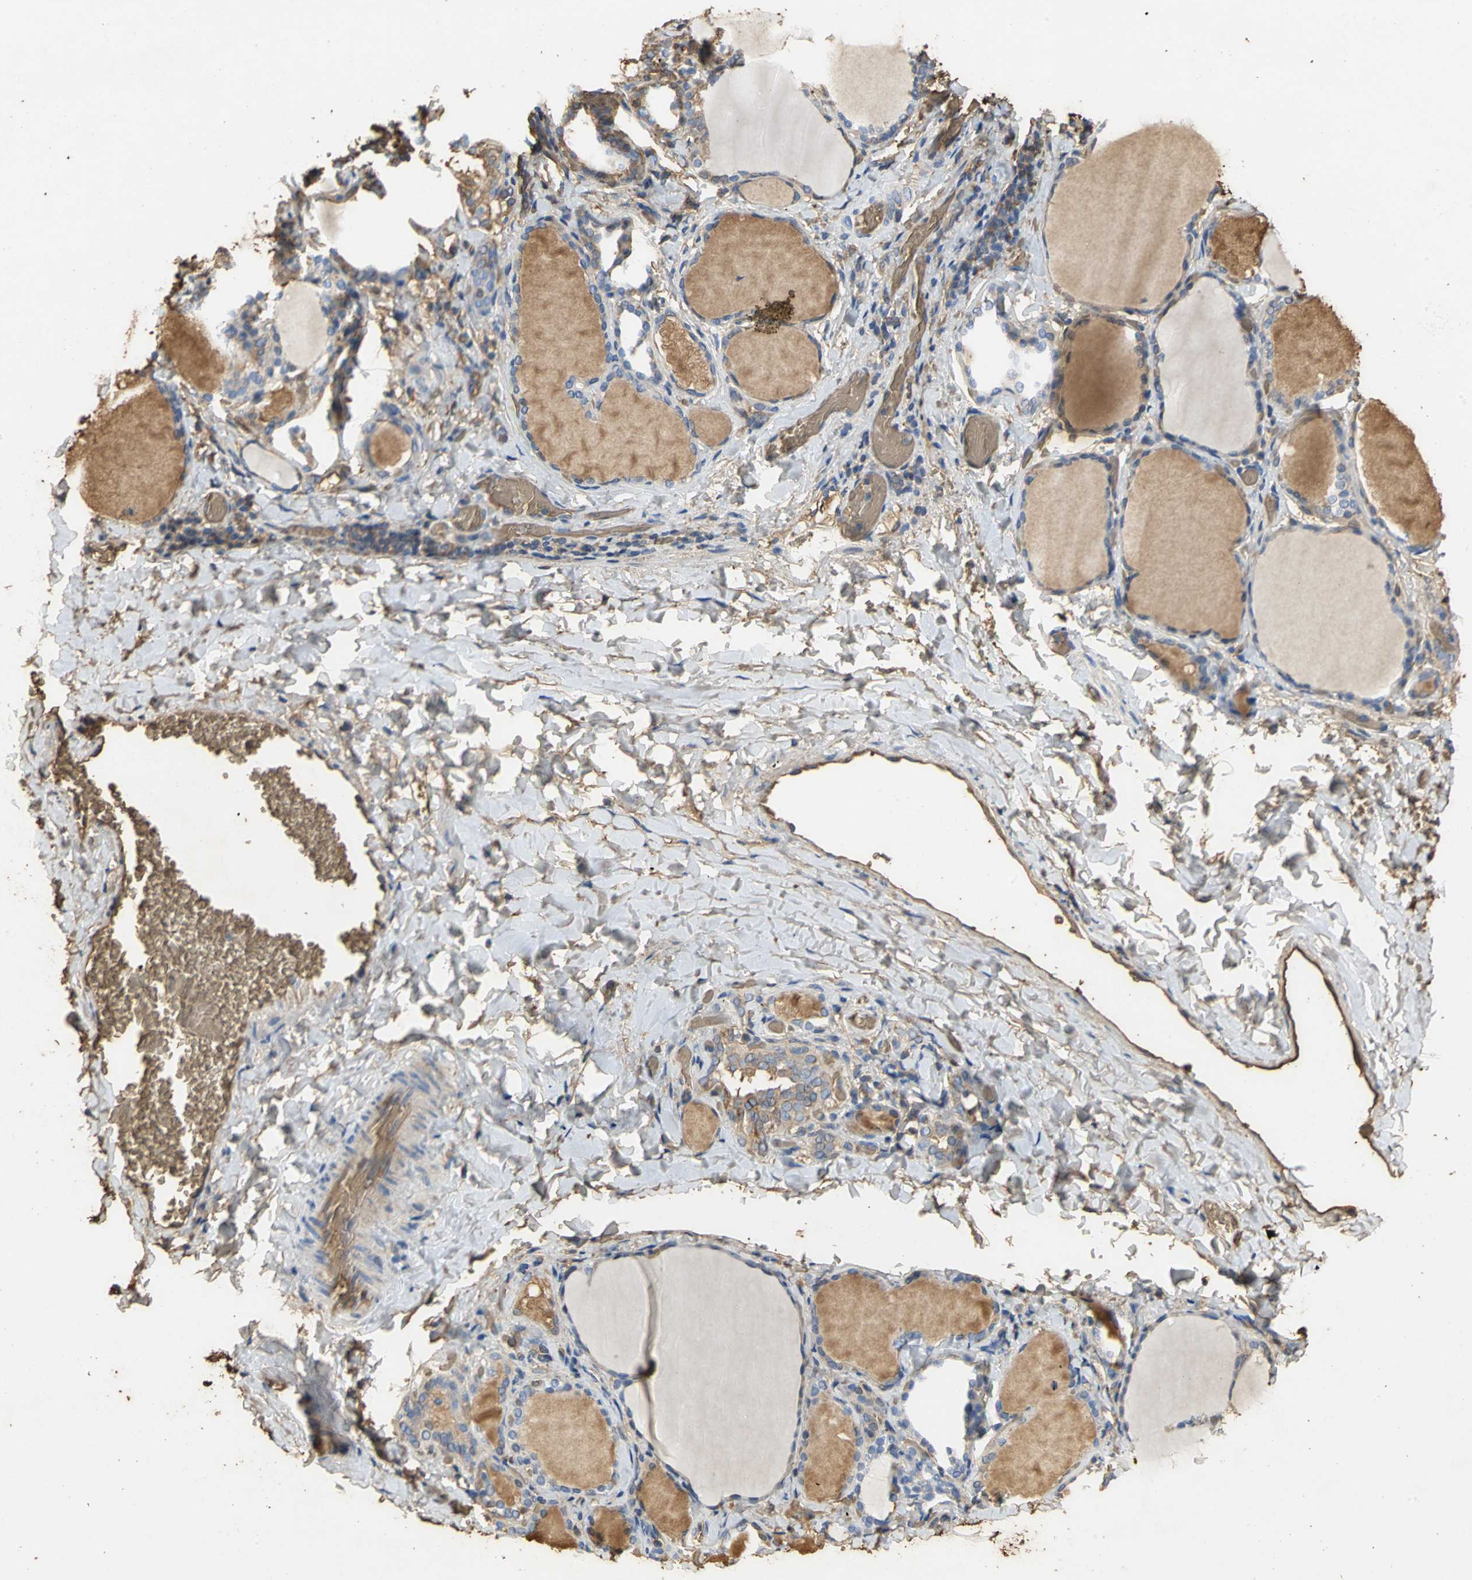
{"staining": {"intensity": "weak", "quantity": "25%-75%", "location": "cytoplasmic/membranous"}, "tissue": "thyroid gland", "cell_type": "Glandular cells", "image_type": "normal", "snomed": [{"axis": "morphology", "description": "Normal tissue, NOS"}, {"axis": "morphology", "description": "Papillary adenocarcinoma, NOS"}, {"axis": "topography", "description": "Thyroid gland"}], "caption": "Thyroid gland stained with IHC exhibits weak cytoplasmic/membranous expression in about 25%-75% of glandular cells.", "gene": "TREM1", "patient": {"sex": "female", "age": 30}}